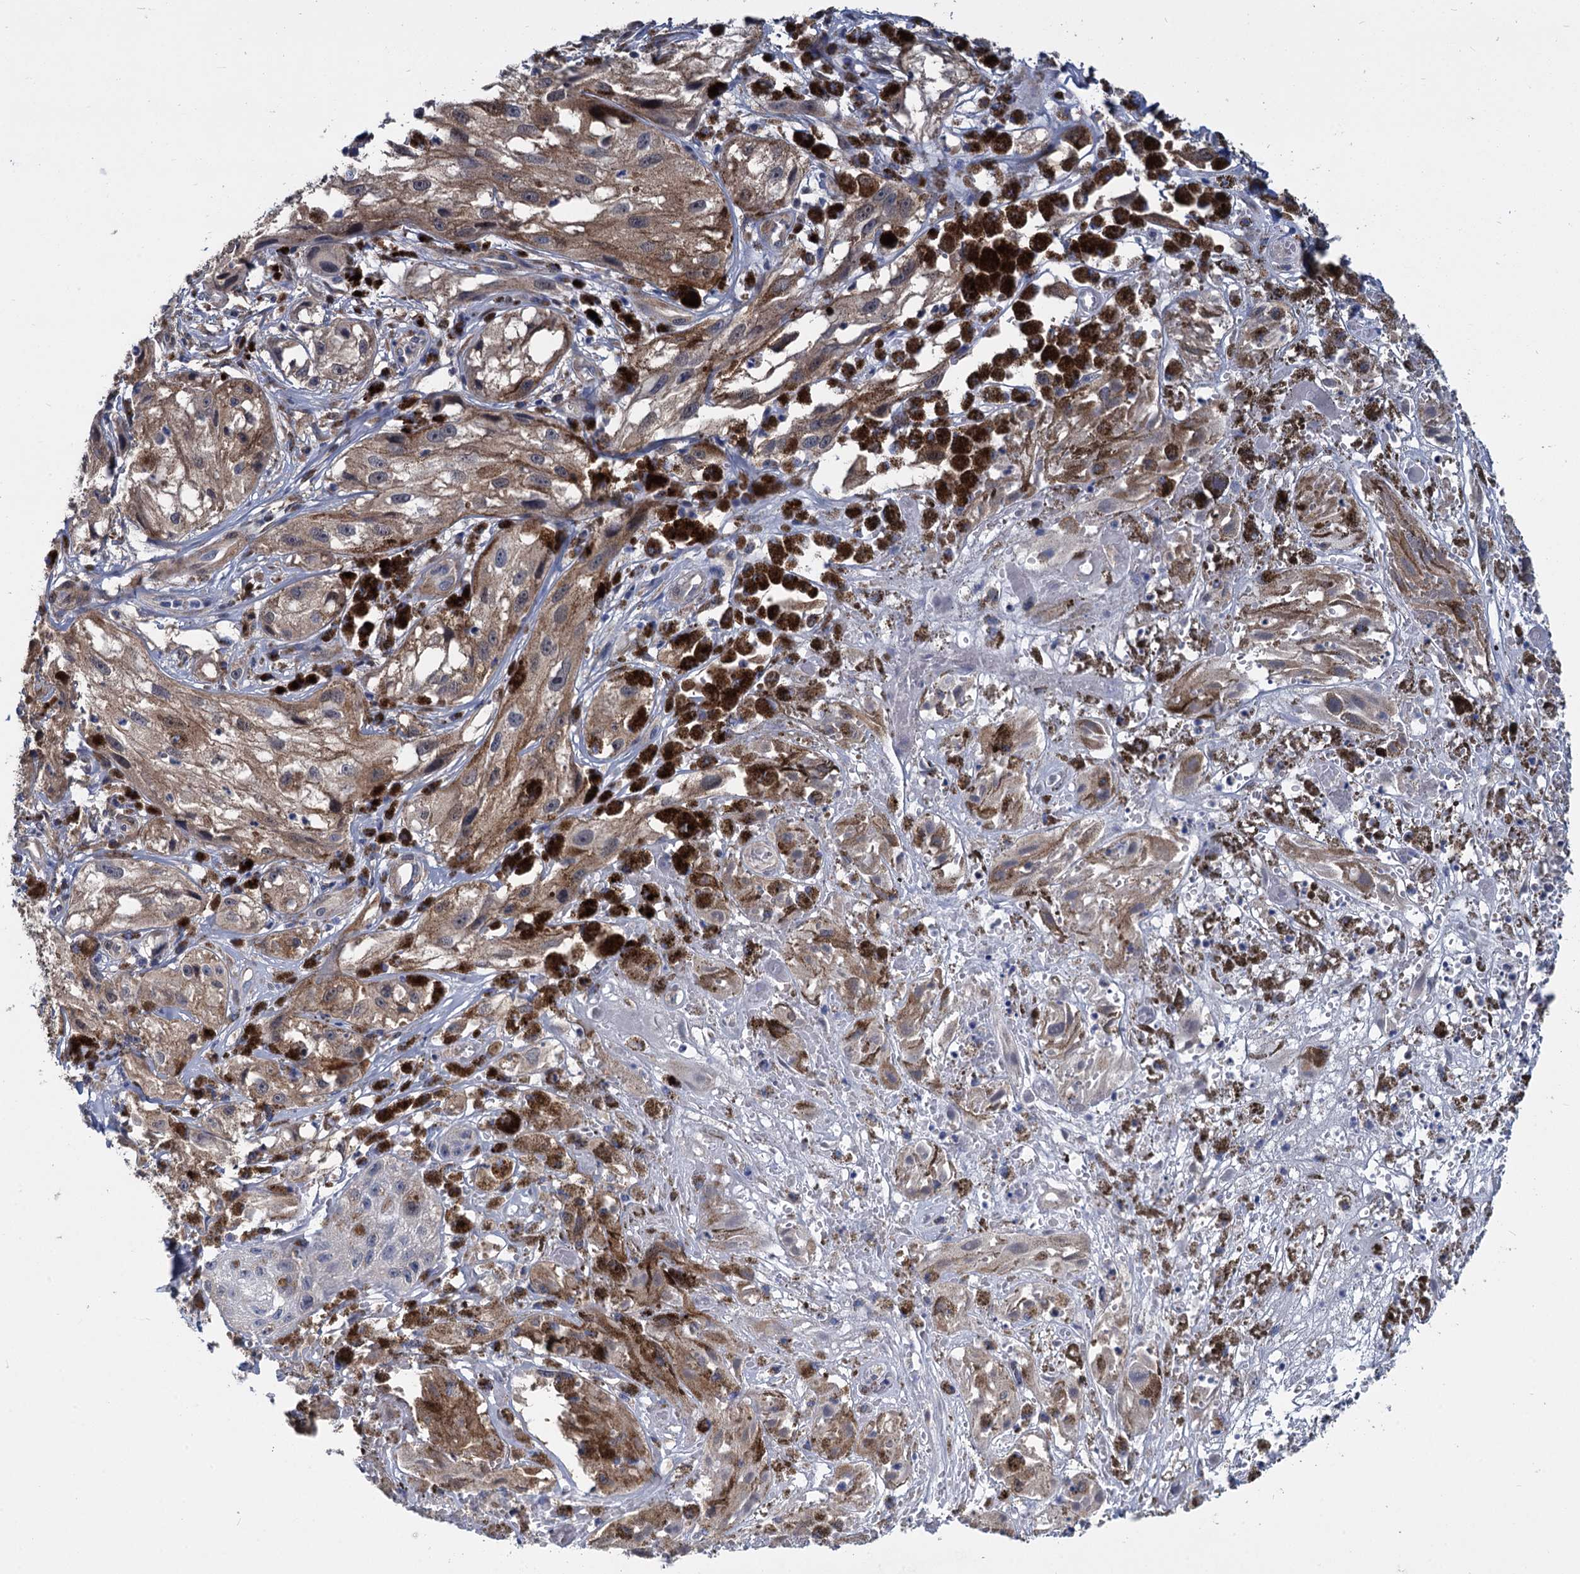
{"staining": {"intensity": "moderate", "quantity": ">75%", "location": "cytoplasmic/membranous"}, "tissue": "melanoma", "cell_type": "Tumor cells", "image_type": "cancer", "snomed": [{"axis": "morphology", "description": "Malignant melanoma, NOS"}, {"axis": "topography", "description": "Skin"}], "caption": "Melanoma tissue reveals moderate cytoplasmic/membranous positivity in about >75% of tumor cells", "gene": "GSTM3", "patient": {"sex": "male", "age": 88}}